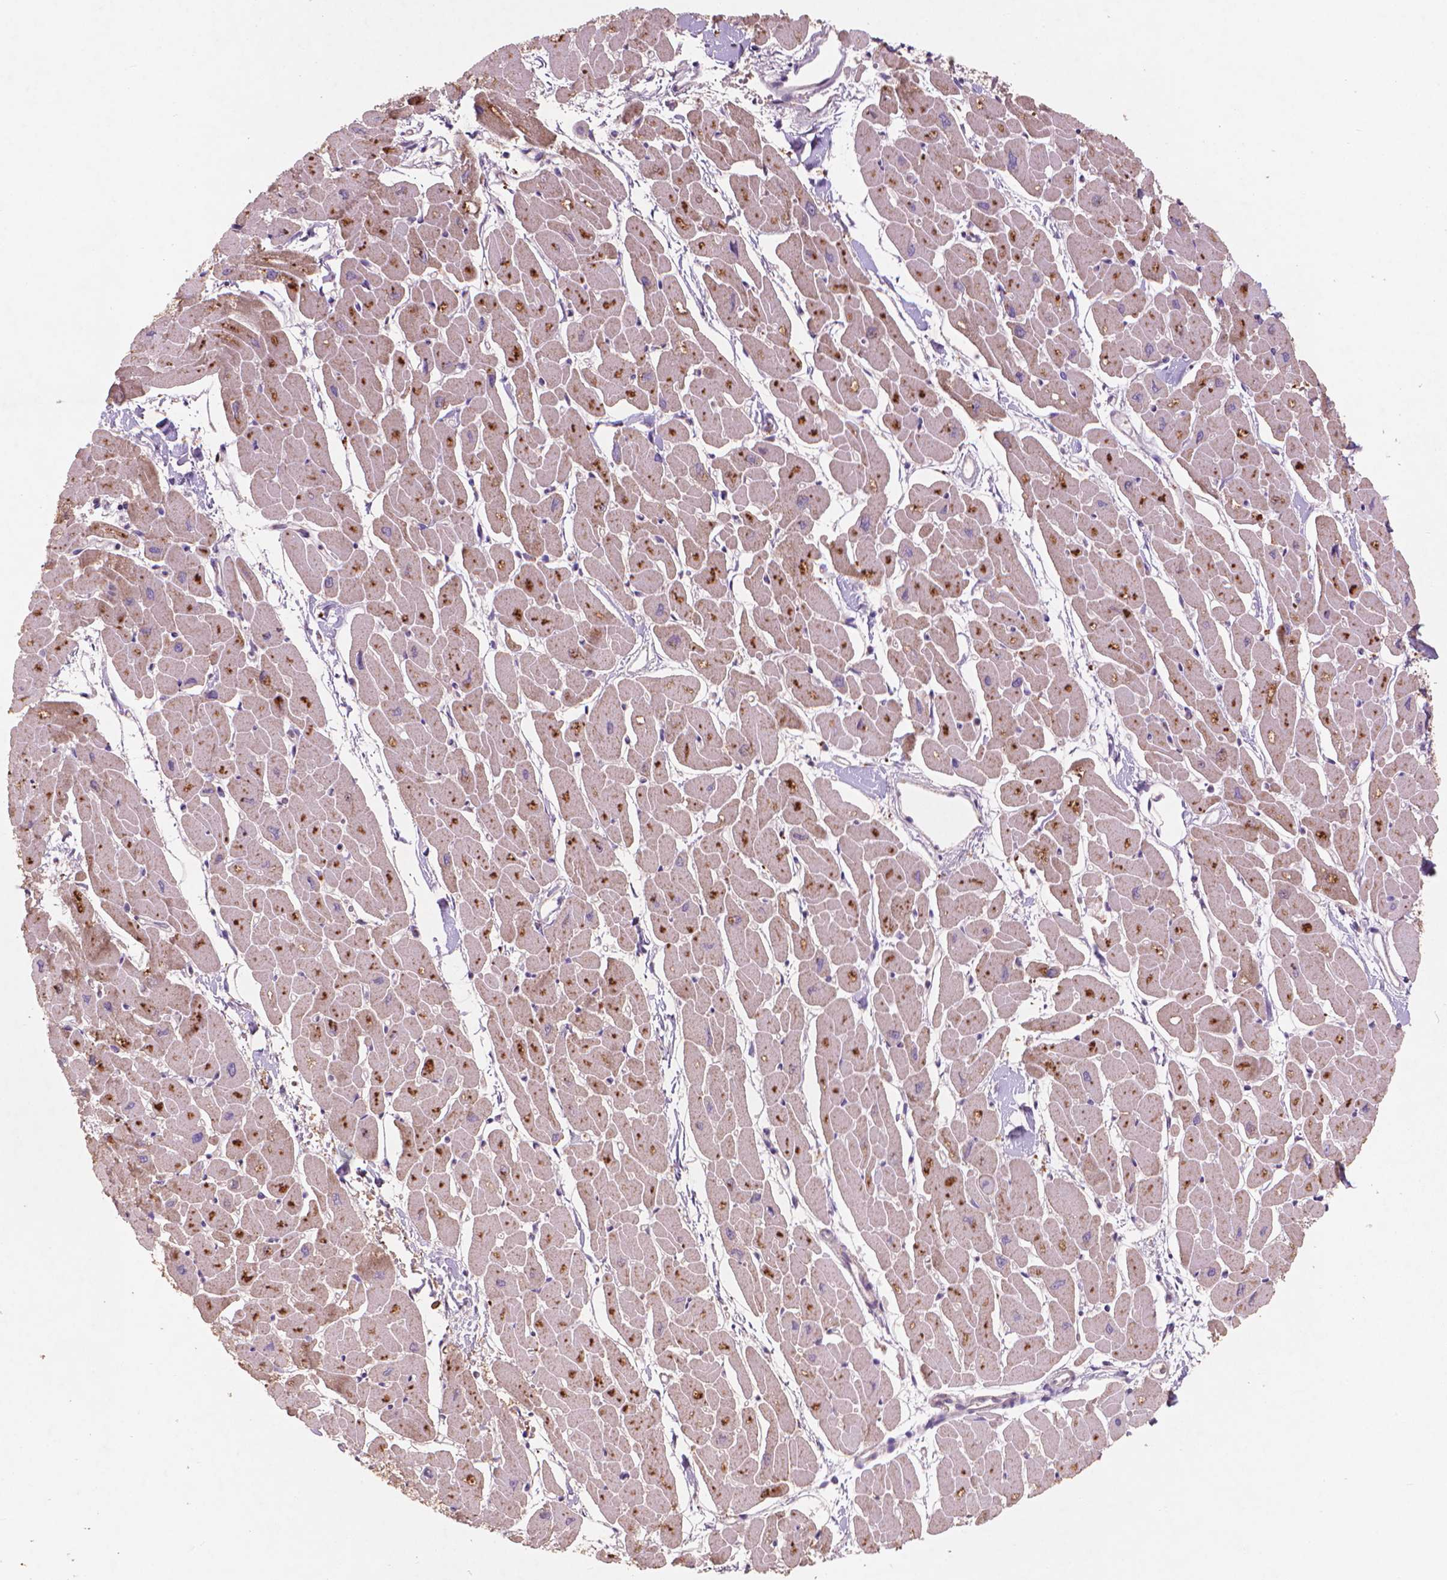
{"staining": {"intensity": "moderate", "quantity": ">75%", "location": "cytoplasmic/membranous"}, "tissue": "heart muscle", "cell_type": "Cardiomyocytes", "image_type": "normal", "snomed": [{"axis": "morphology", "description": "Normal tissue, NOS"}, {"axis": "topography", "description": "Heart"}], "caption": "Immunohistochemical staining of normal heart muscle exhibits medium levels of moderate cytoplasmic/membranous expression in approximately >75% of cardiomyocytes.", "gene": "NLRX1", "patient": {"sex": "male", "age": 57}}